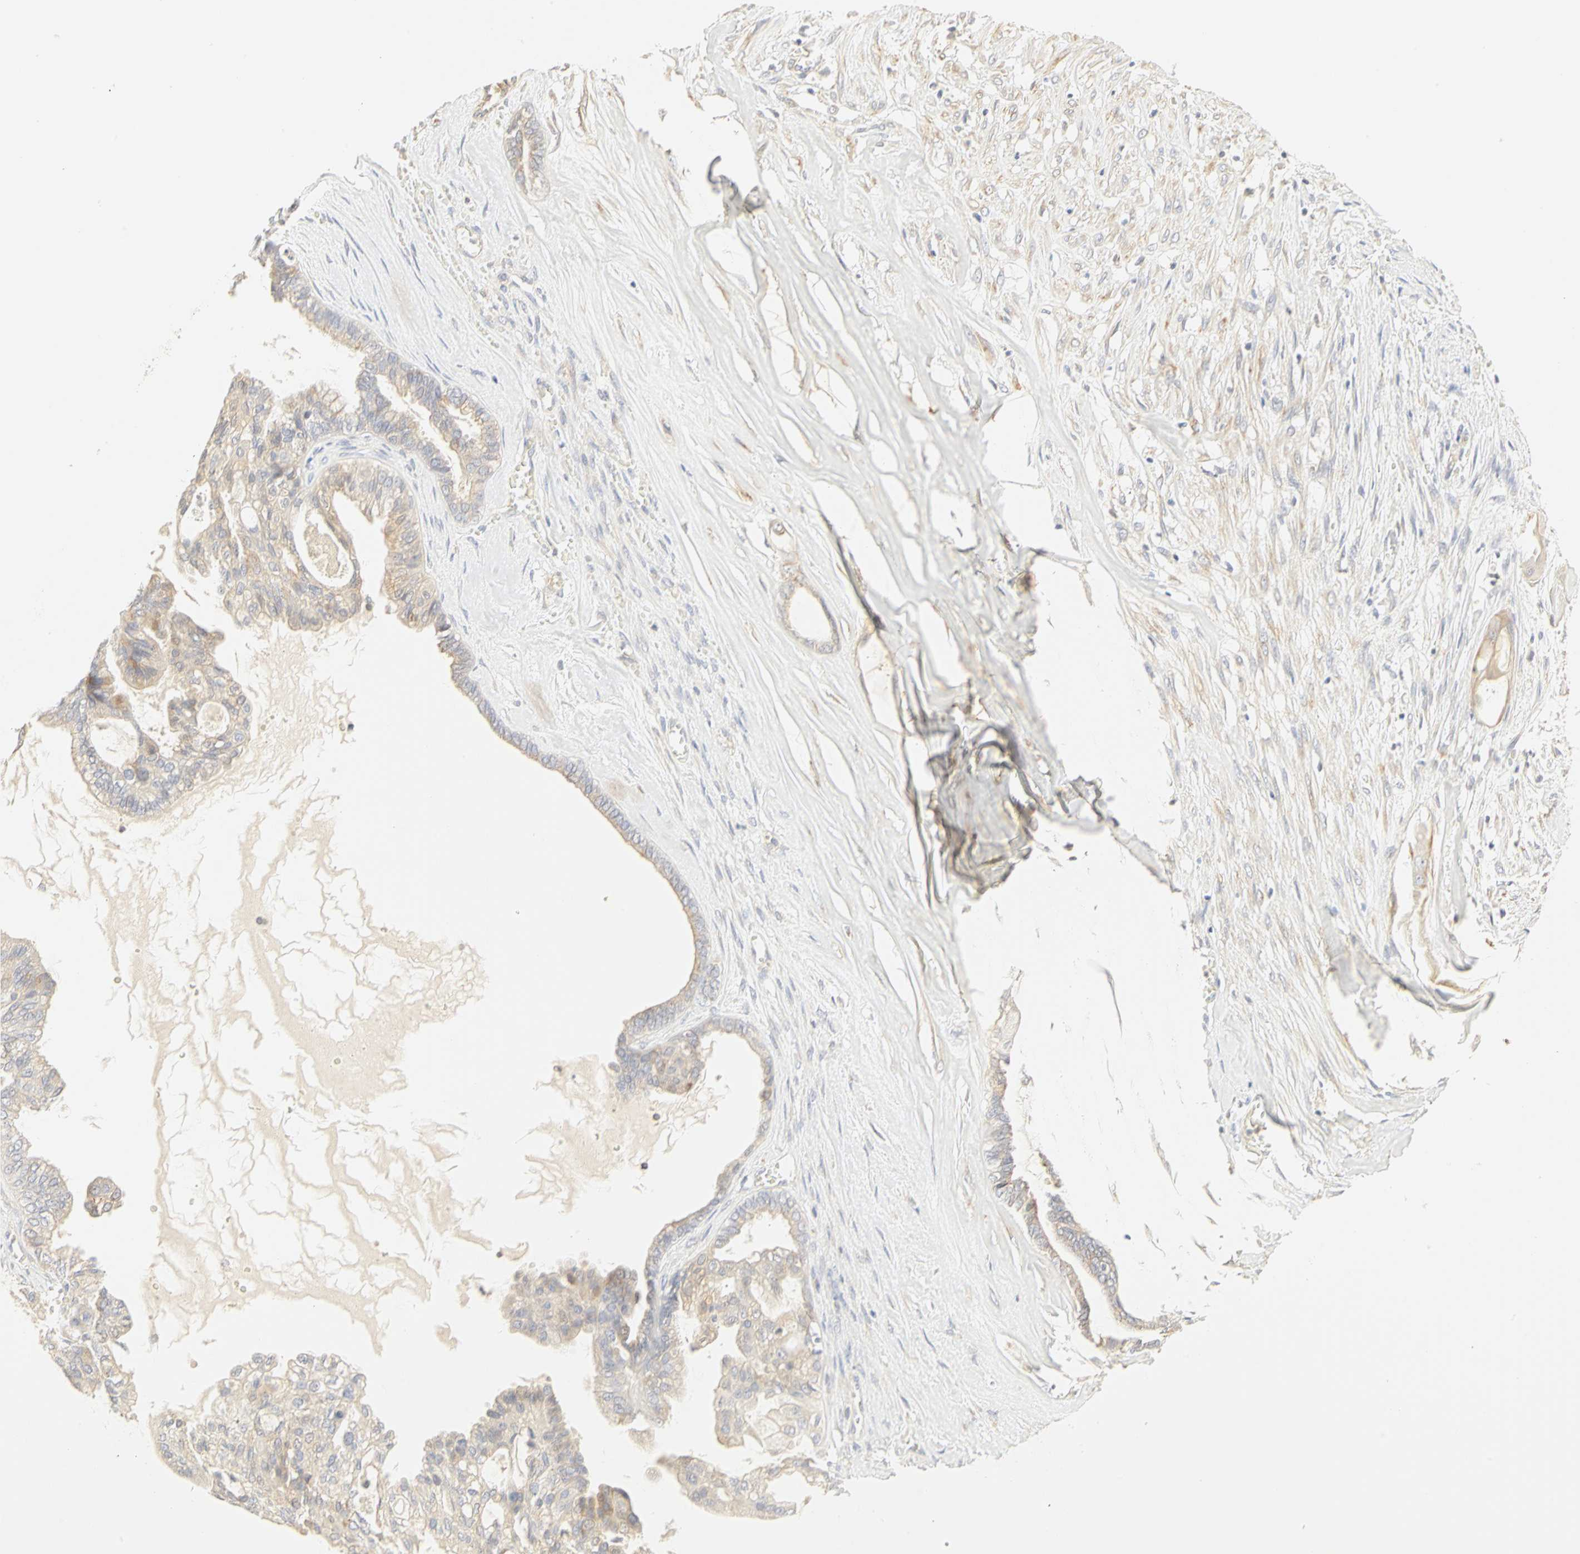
{"staining": {"intensity": "weak", "quantity": ">75%", "location": "cytoplasmic/membranous"}, "tissue": "ovarian cancer", "cell_type": "Tumor cells", "image_type": "cancer", "snomed": [{"axis": "morphology", "description": "Carcinoma, NOS"}, {"axis": "morphology", "description": "Carcinoma, endometroid"}, {"axis": "topography", "description": "Ovary"}], "caption": "A photomicrograph of human endometroid carcinoma (ovarian) stained for a protein reveals weak cytoplasmic/membranous brown staining in tumor cells. The staining was performed using DAB (3,3'-diaminobenzidine), with brown indicating positive protein expression. Nuclei are stained blue with hematoxylin.", "gene": "GNRH2", "patient": {"sex": "female", "age": 50}}